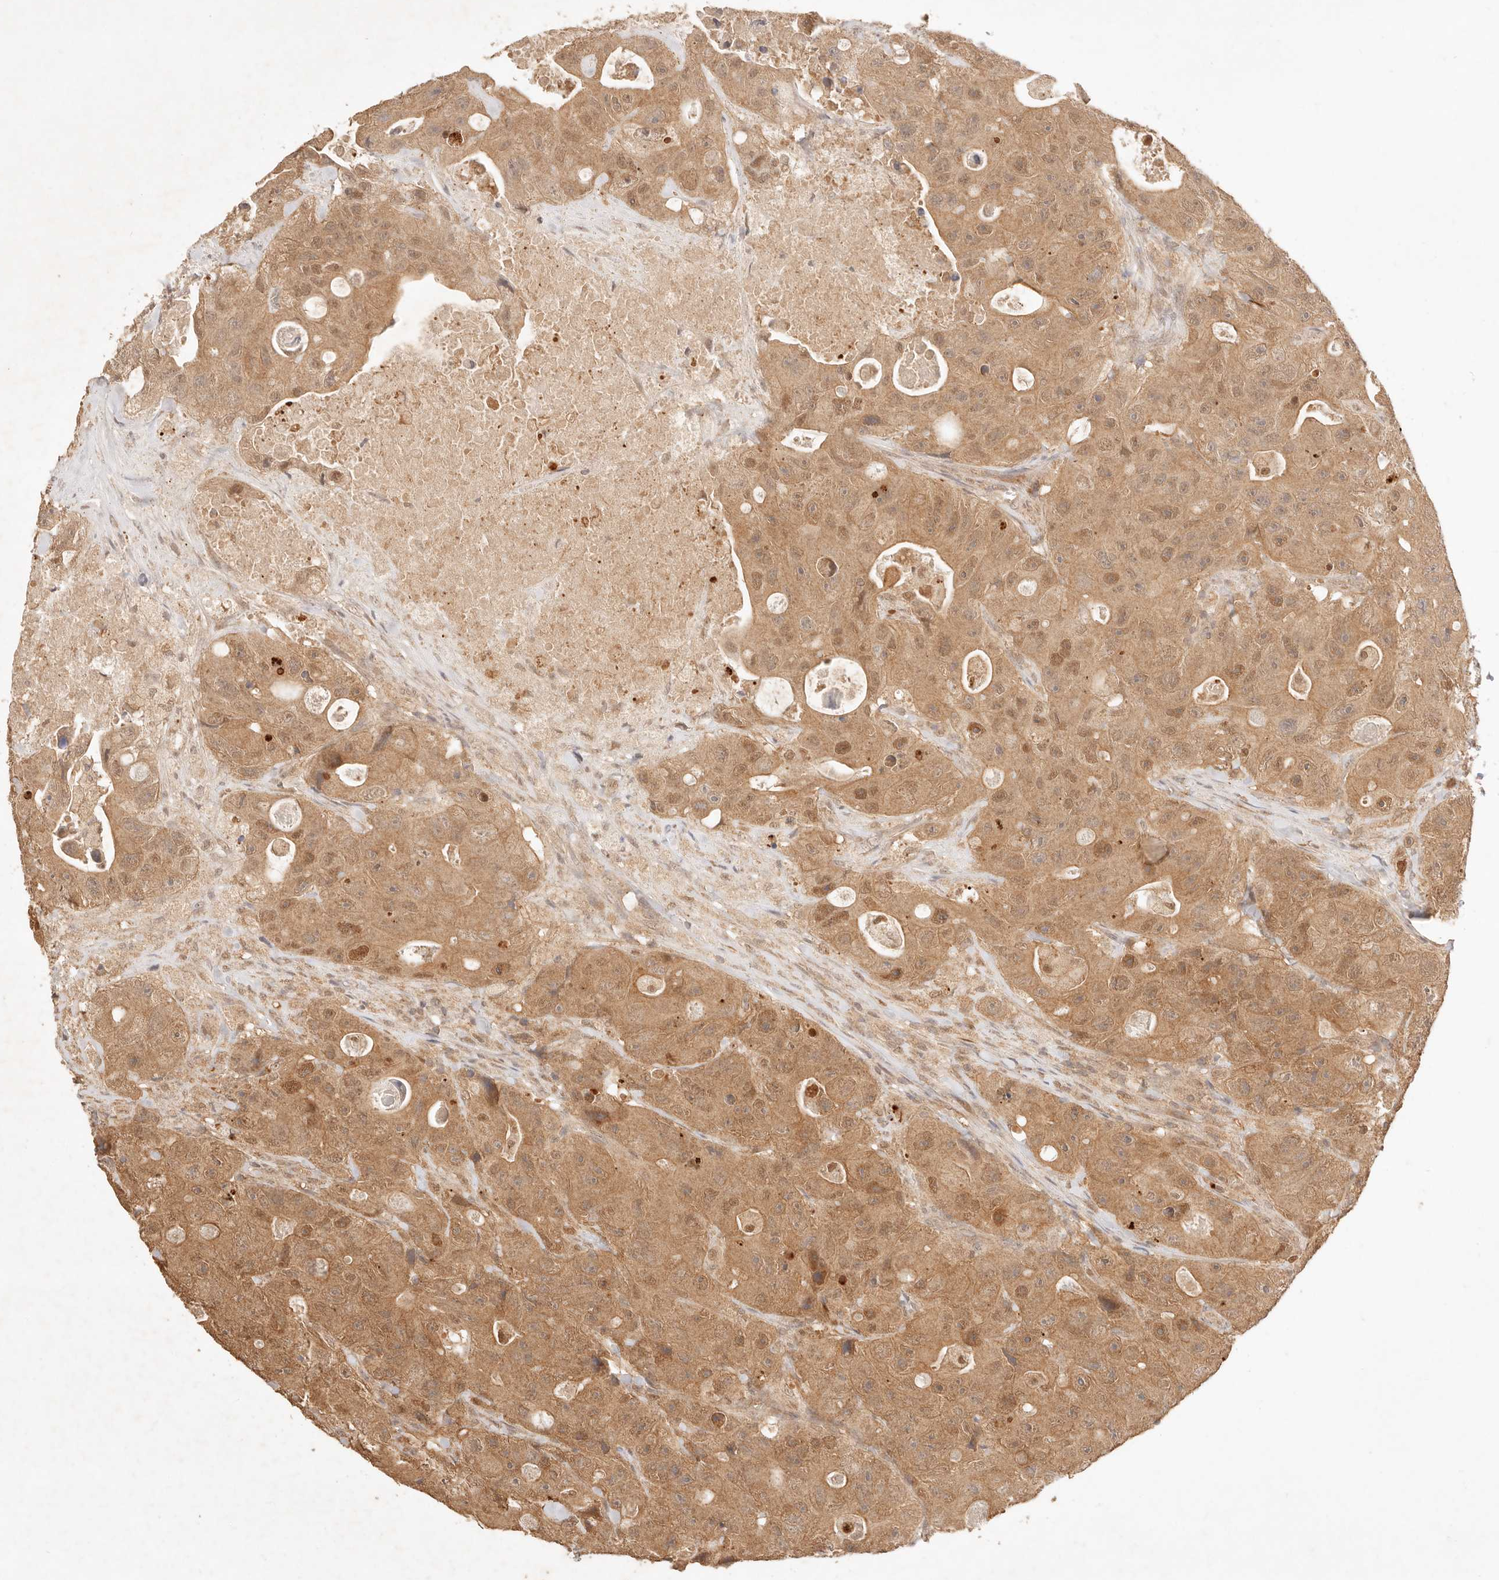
{"staining": {"intensity": "moderate", "quantity": ">75%", "location": "cytoplasmic/membranous,nuclear"}, "tissue": "colorectal cancer", "cell_type": "Tumor cells", "image_type": "cancer", "snomed": [{"axis": "morphology", "description": "Adenocarcinoma, NOS"}, {"axis": "topography", "description": "Colon"}], "caption": "Immunohistochemistry (IHC) of colorectal adenocarcinoma displays medium levels of moderate cytoplasmic/membranous and nuclear expression in about >75% of tumor cells.", "gene": "TRIM11", "patient": {"sex": "female", "age": 46}}